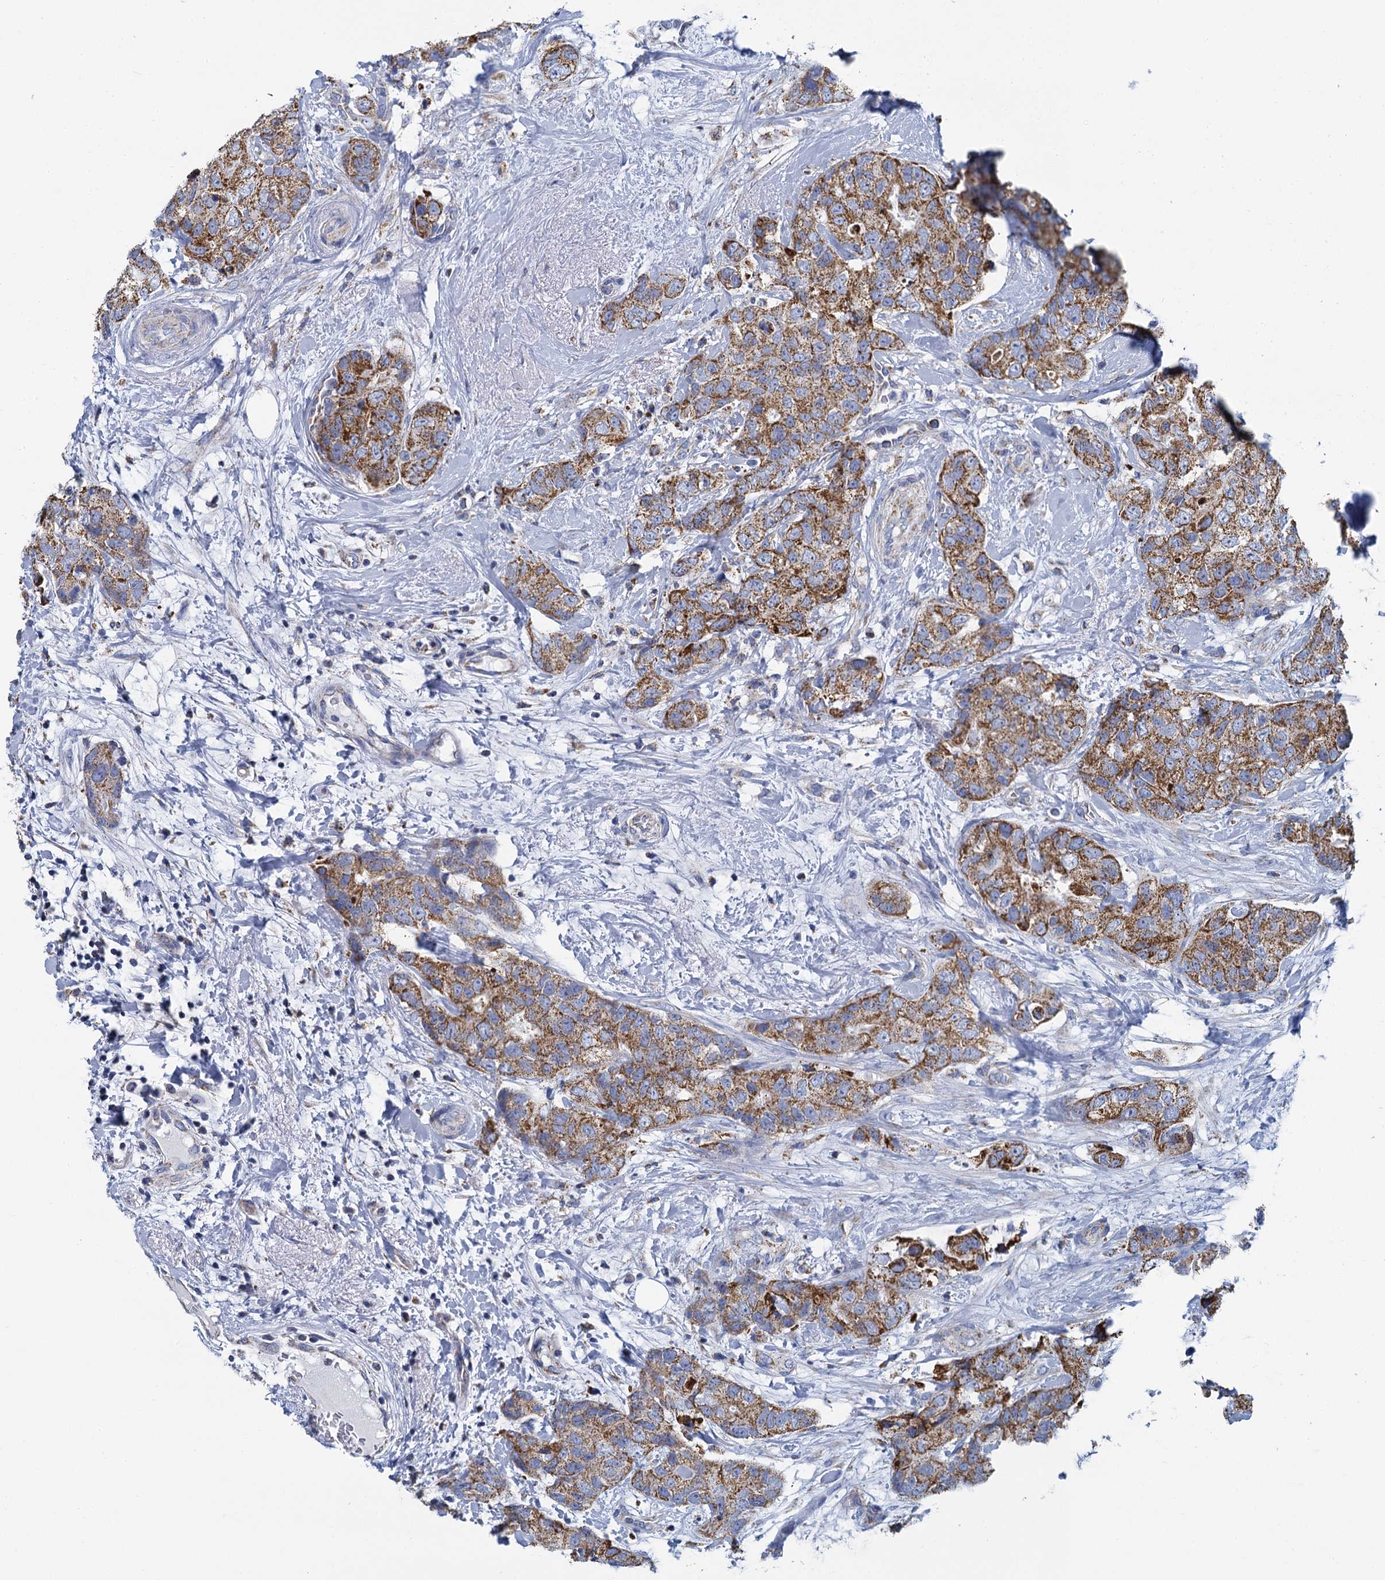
{"staining": {"intensity": "moderate", "quantity": ">75%", "location": "cytoplasmic/membranous"}, "tissue": "breast cancer", "cell_type": "Tumor cells", "image_type": "cancer", "snomed": [{"axis": "morphology", "description": "Duct carcinoma"}, {"axis": "topography", "description": "Breast"}], "caption": "Immunohistochemical staining of breast cancer (invasive ductal carcinoma) reveals moderate cytoplasmic/membranous protein positivity in approximately >75% of tumor cells.", "gene": "CCP110", "patient": {"sex": "female", "age": 62}}